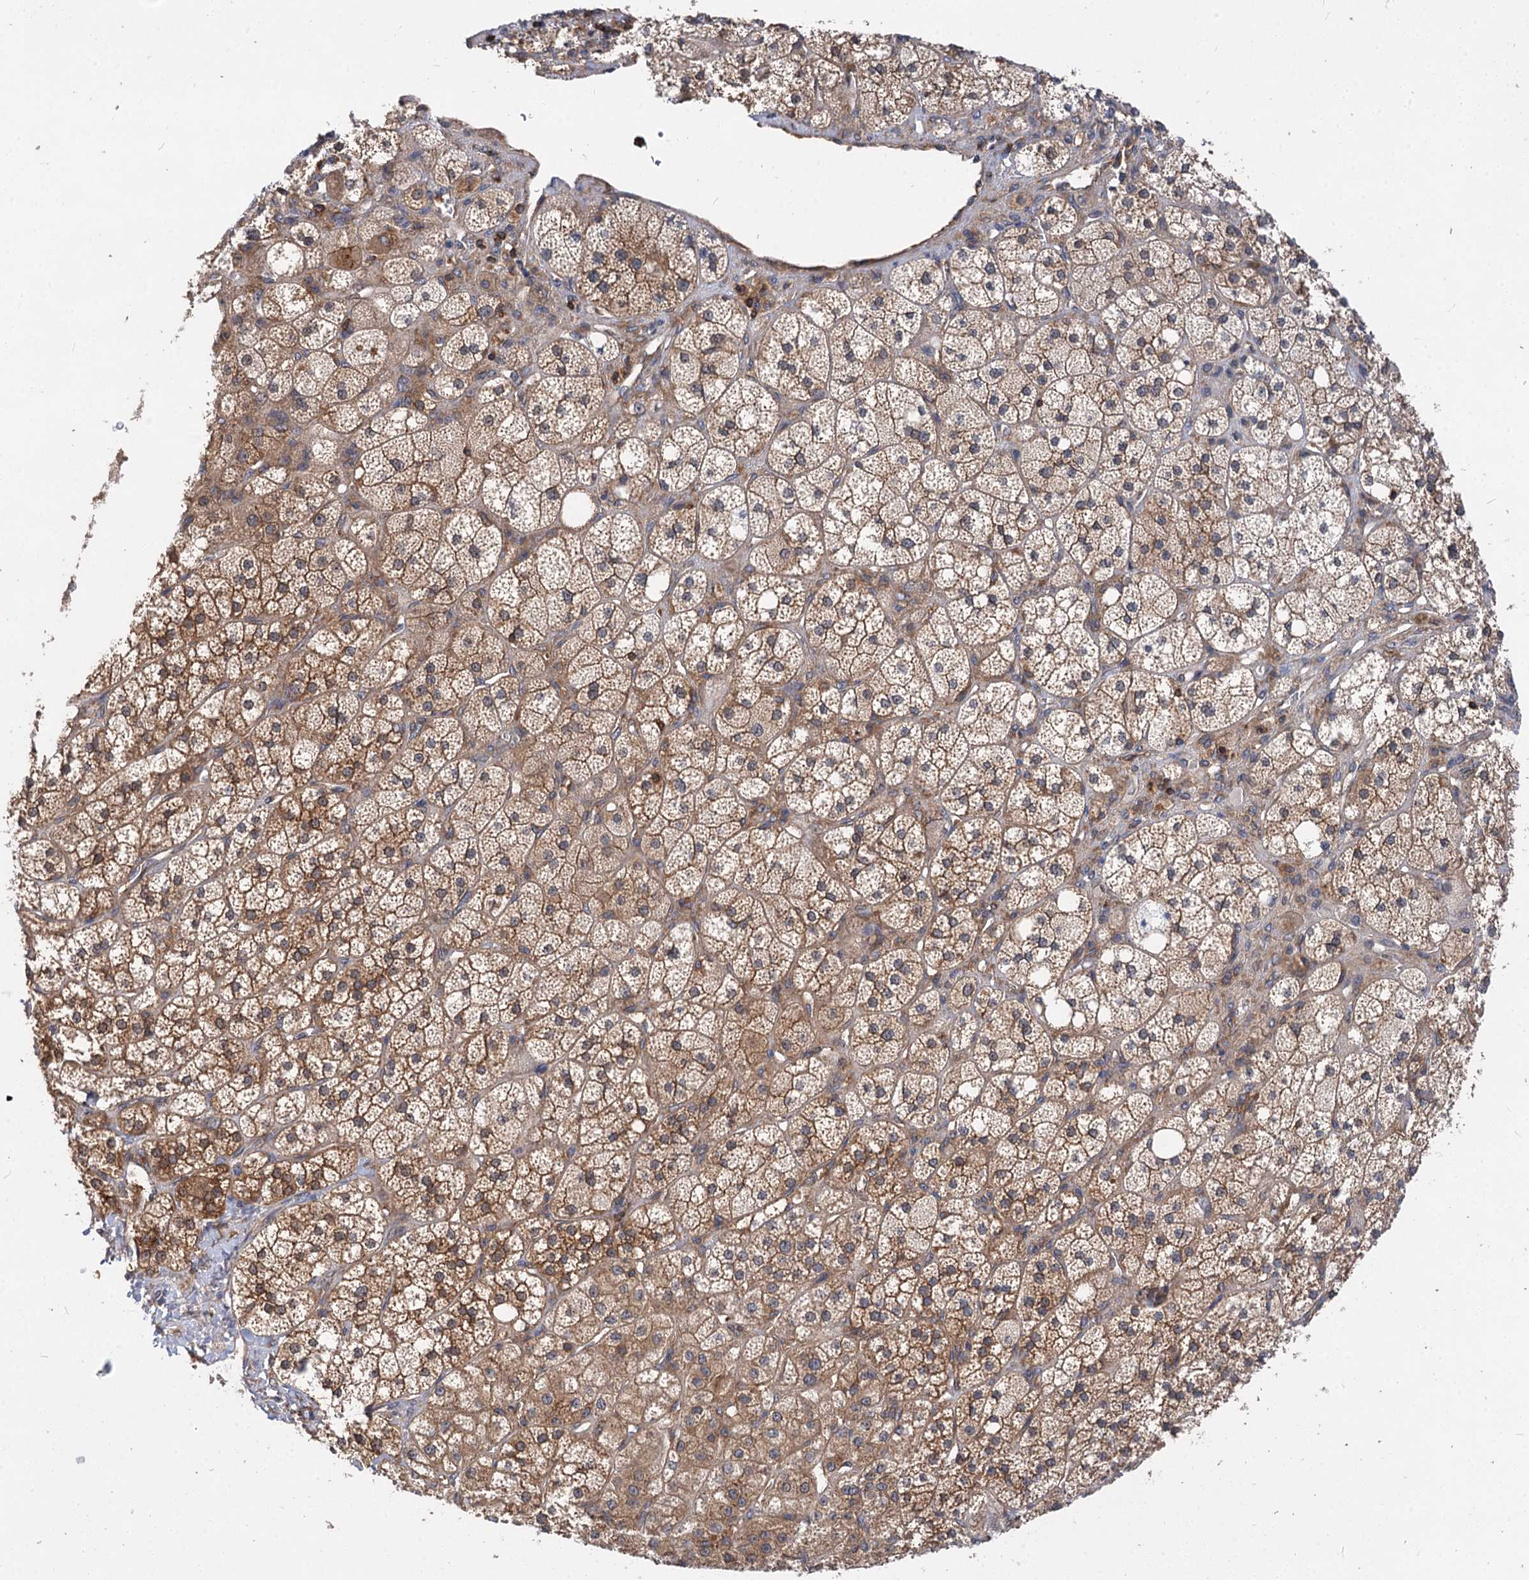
{"staining": {"intensity": "moderate", "quantity": ">75%", "location": "cytoplasmic/membranous"}, "tissue": "adrenal gland", "cell_type": "Glandular cells", "image_type": "normal", "snomed": [{"axis": "morphology", "description": "Normal tissue, NOS"}, {"axis": "topography", "description": "Adrenal gland"}], "caption": "The immunohistochemical stain shows moderate cytoplasmic/membranous staining in glandular cells of benign adrenal gland. (DAB IHC, brown staining for protein, blue staining for nuclei).", "gene": "PACS1", "patient": {"sex": "male", "age": 61}}